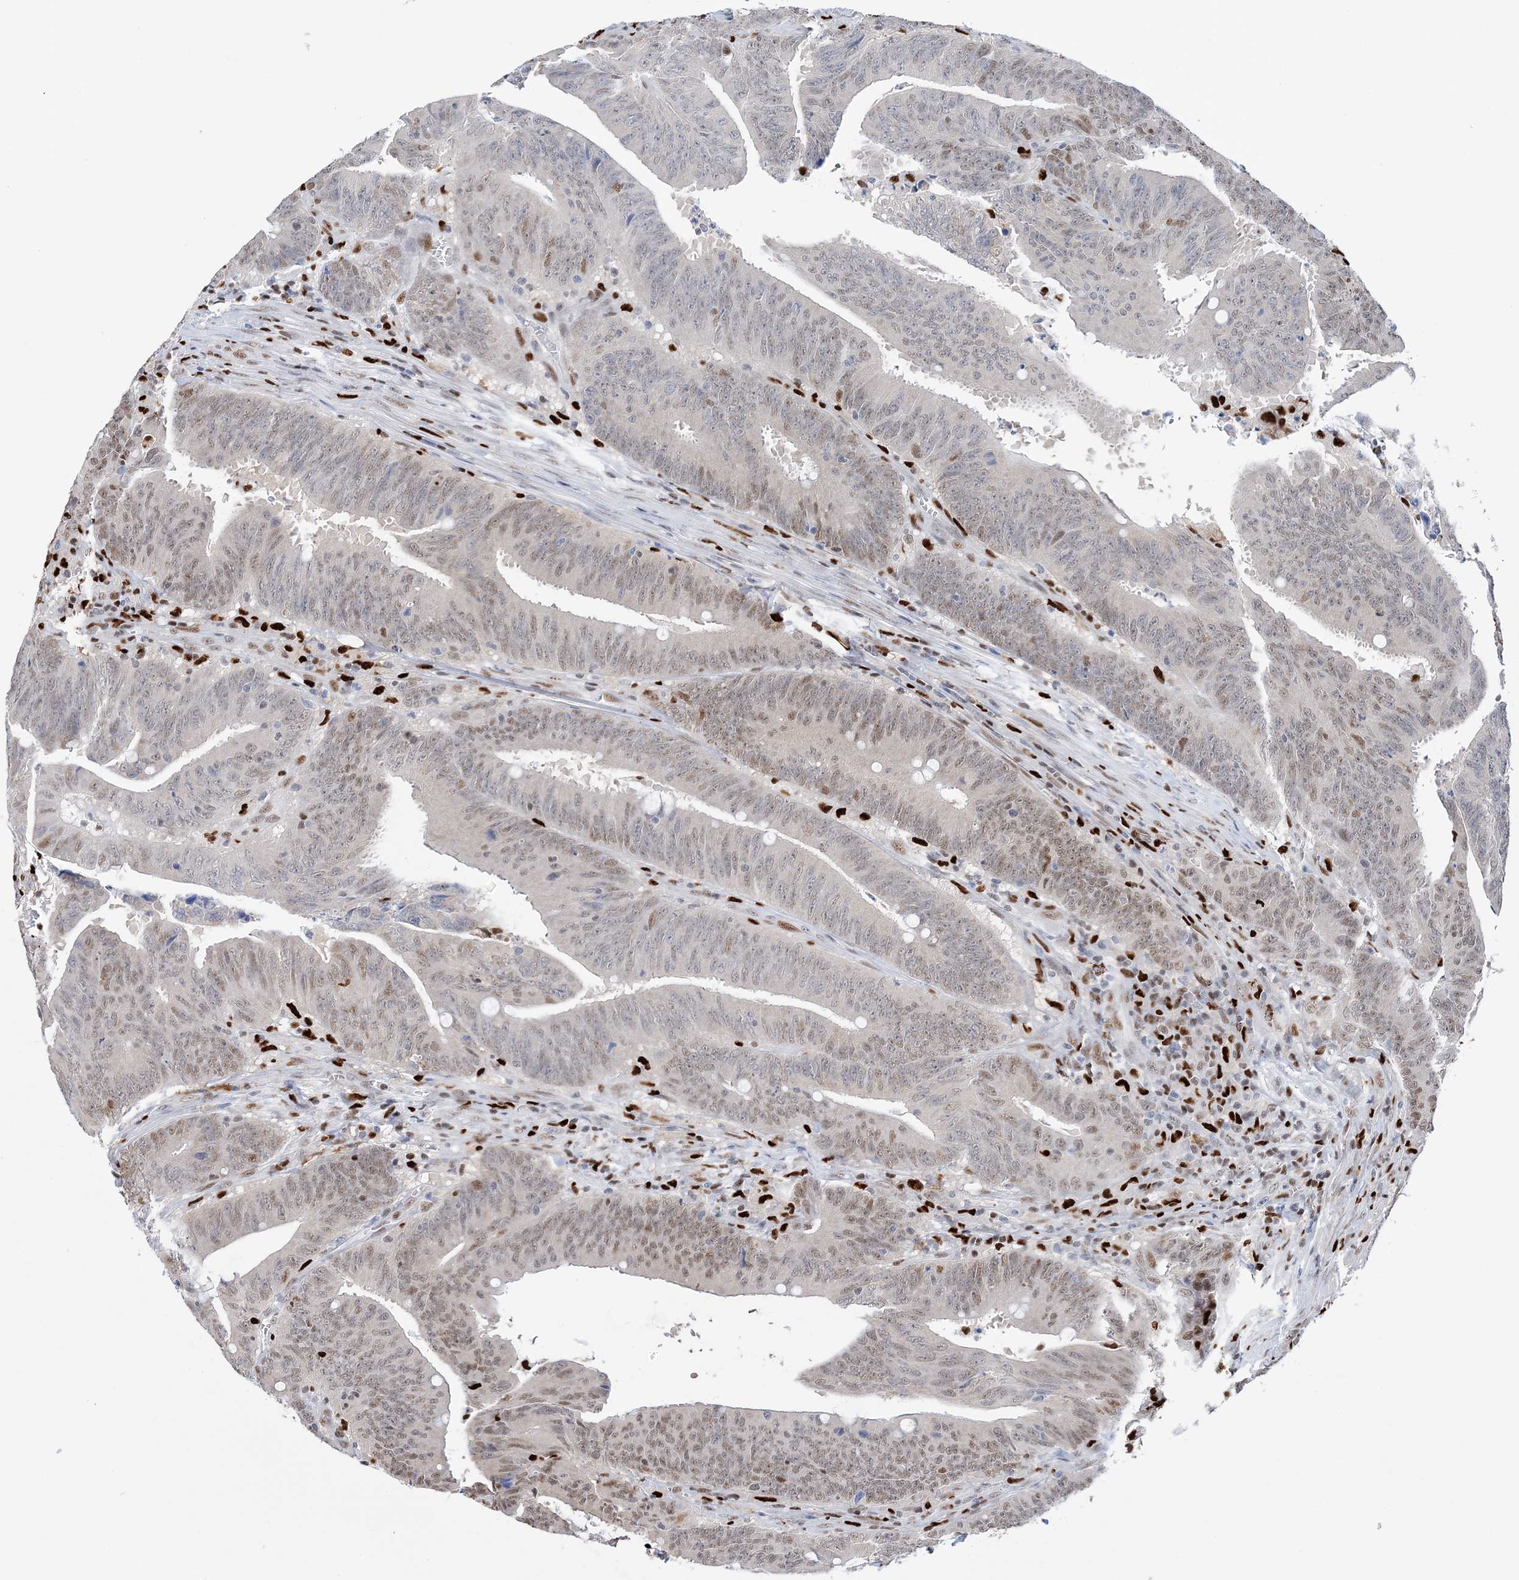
{"staining": {"intensity": "weak", "quantity": "25%-75%", "location": "nuclear"}, "tissue": "colorectal cancer", "cell_type": "Tumor cells", "image_type": "cancer", "snomed": [{"axis": "morphology", "description": "Adenocarcinoma, NOS"}, {"axis": "topography", "description": "Colon"}], "caption": "An immunohistochemistry photomicrograph of tumor tissue is shown. Protein staining in brown labels weak nuclear positivity in adenocarcinoma (colorectal) within tumor cells.", "gene": "NIT2", "patient": {"sex": "male", "age": 45}}